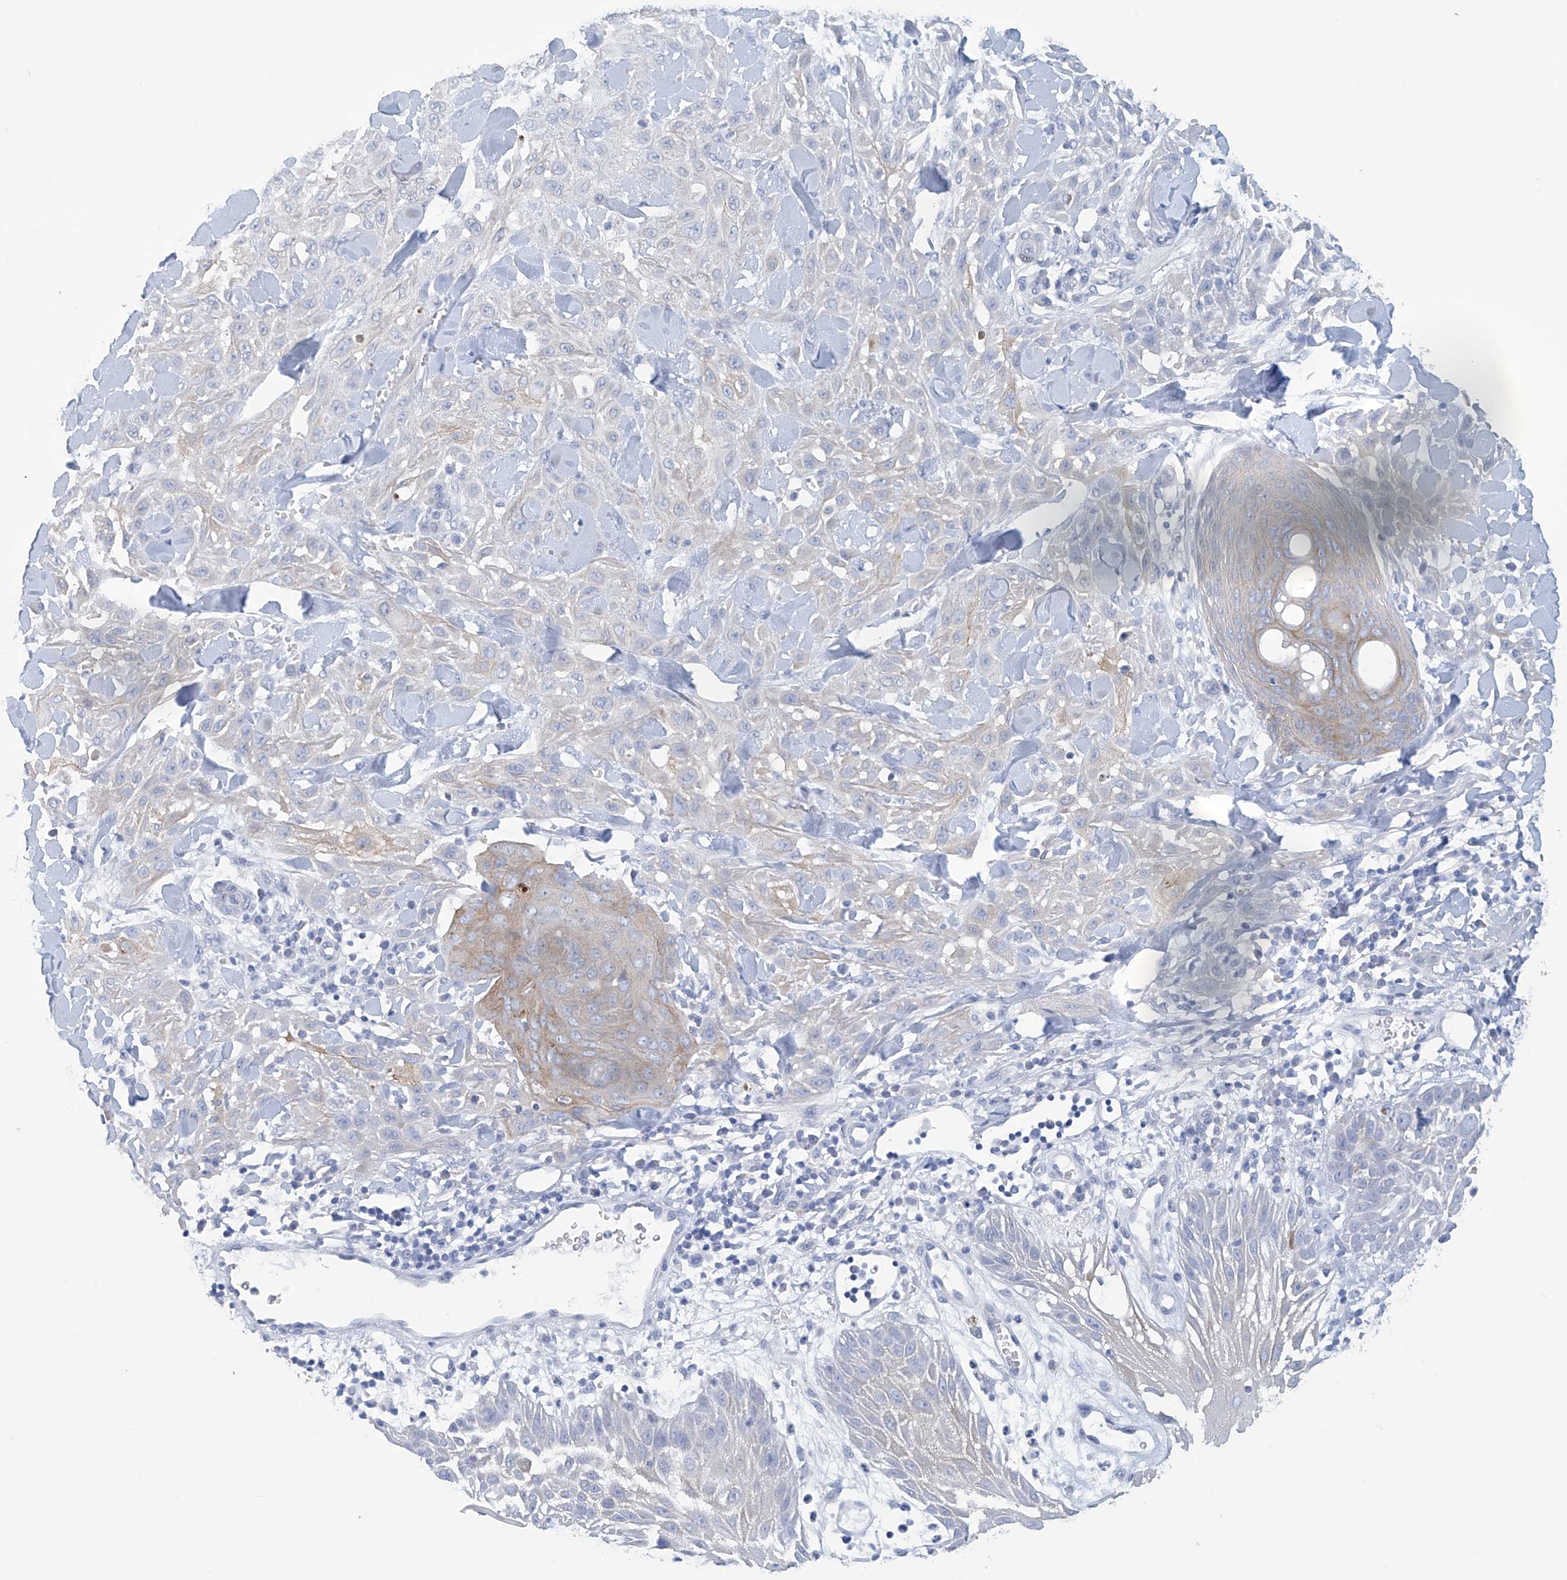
{"staining": {"intensity": "weak", "quantity": "<25%", "location": "cytoplasmic/membranous"}, "tissue": "skin cancer", "cell_type": "Tumor cells", "image_type": "cancer", "snomed": [{"axis": "morphology", "description": "Squamous cell carcinoma, NOS"}, {"axis": "topography", "description": "Skin"}], "caption": "Tumor cells are negative for brown protein staining in squamous cell carcinoma (skin).", "gene": "DSP", "patient": {"sex": "male", "age": 24}}